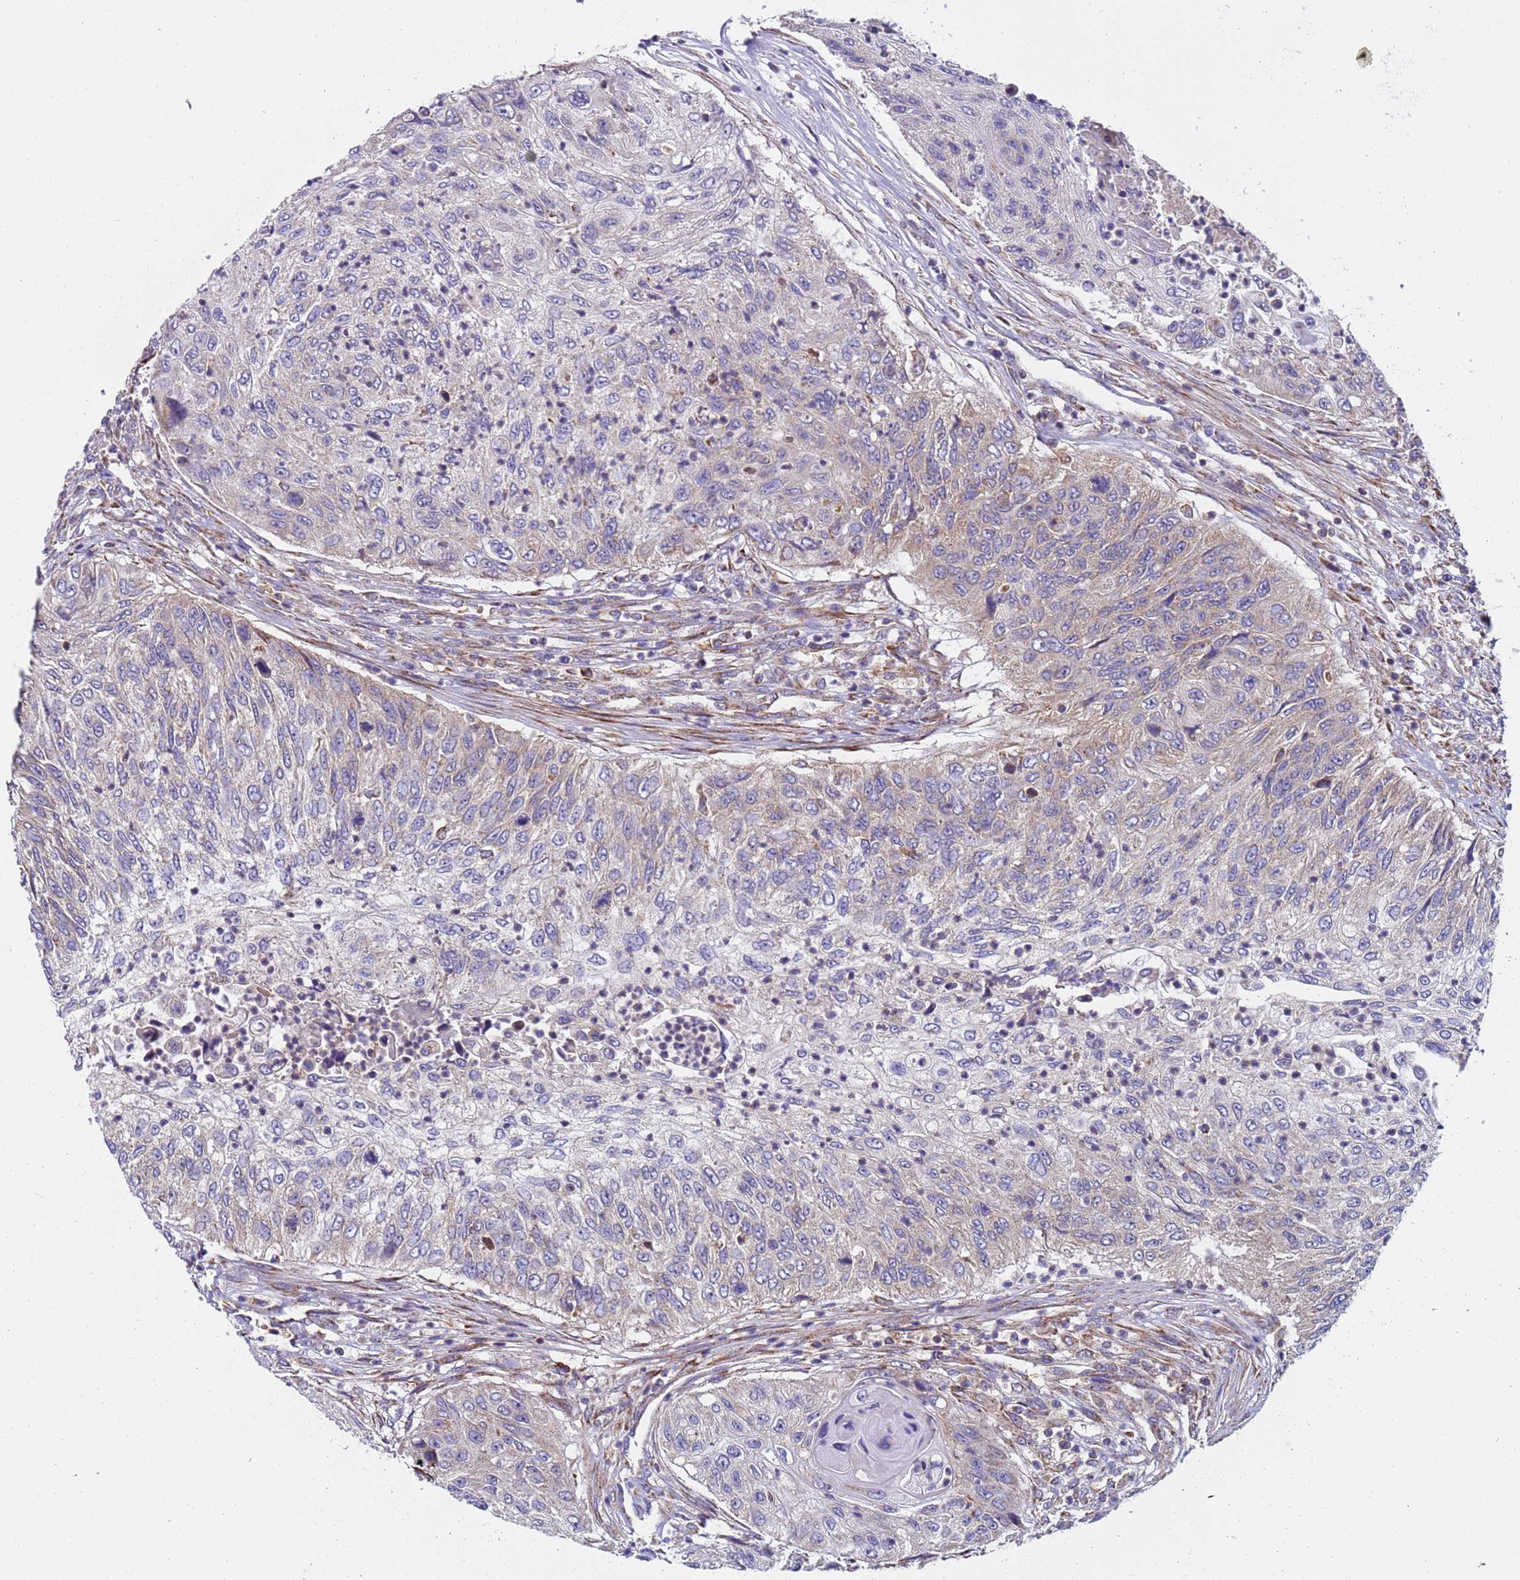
{"staining": {"intensity": "weak", "quantity": "<25%", "location": "cytoplasmic/membranous"}, "tissue": "urothelial cancer", "cell_type": "Tumor cells", "image_type": "cancer", "snomed": [{"axis": "morphology", "description": "Urothelial carcinoma, High grade"}, {"axis": "topography", "description": "Urinary bladder"}], "caption": "There is no significant positivity in tumor cells of urothelial cancer.", "gene": "TMEM126A", "patient": {"sex": "female", "age": 60}}